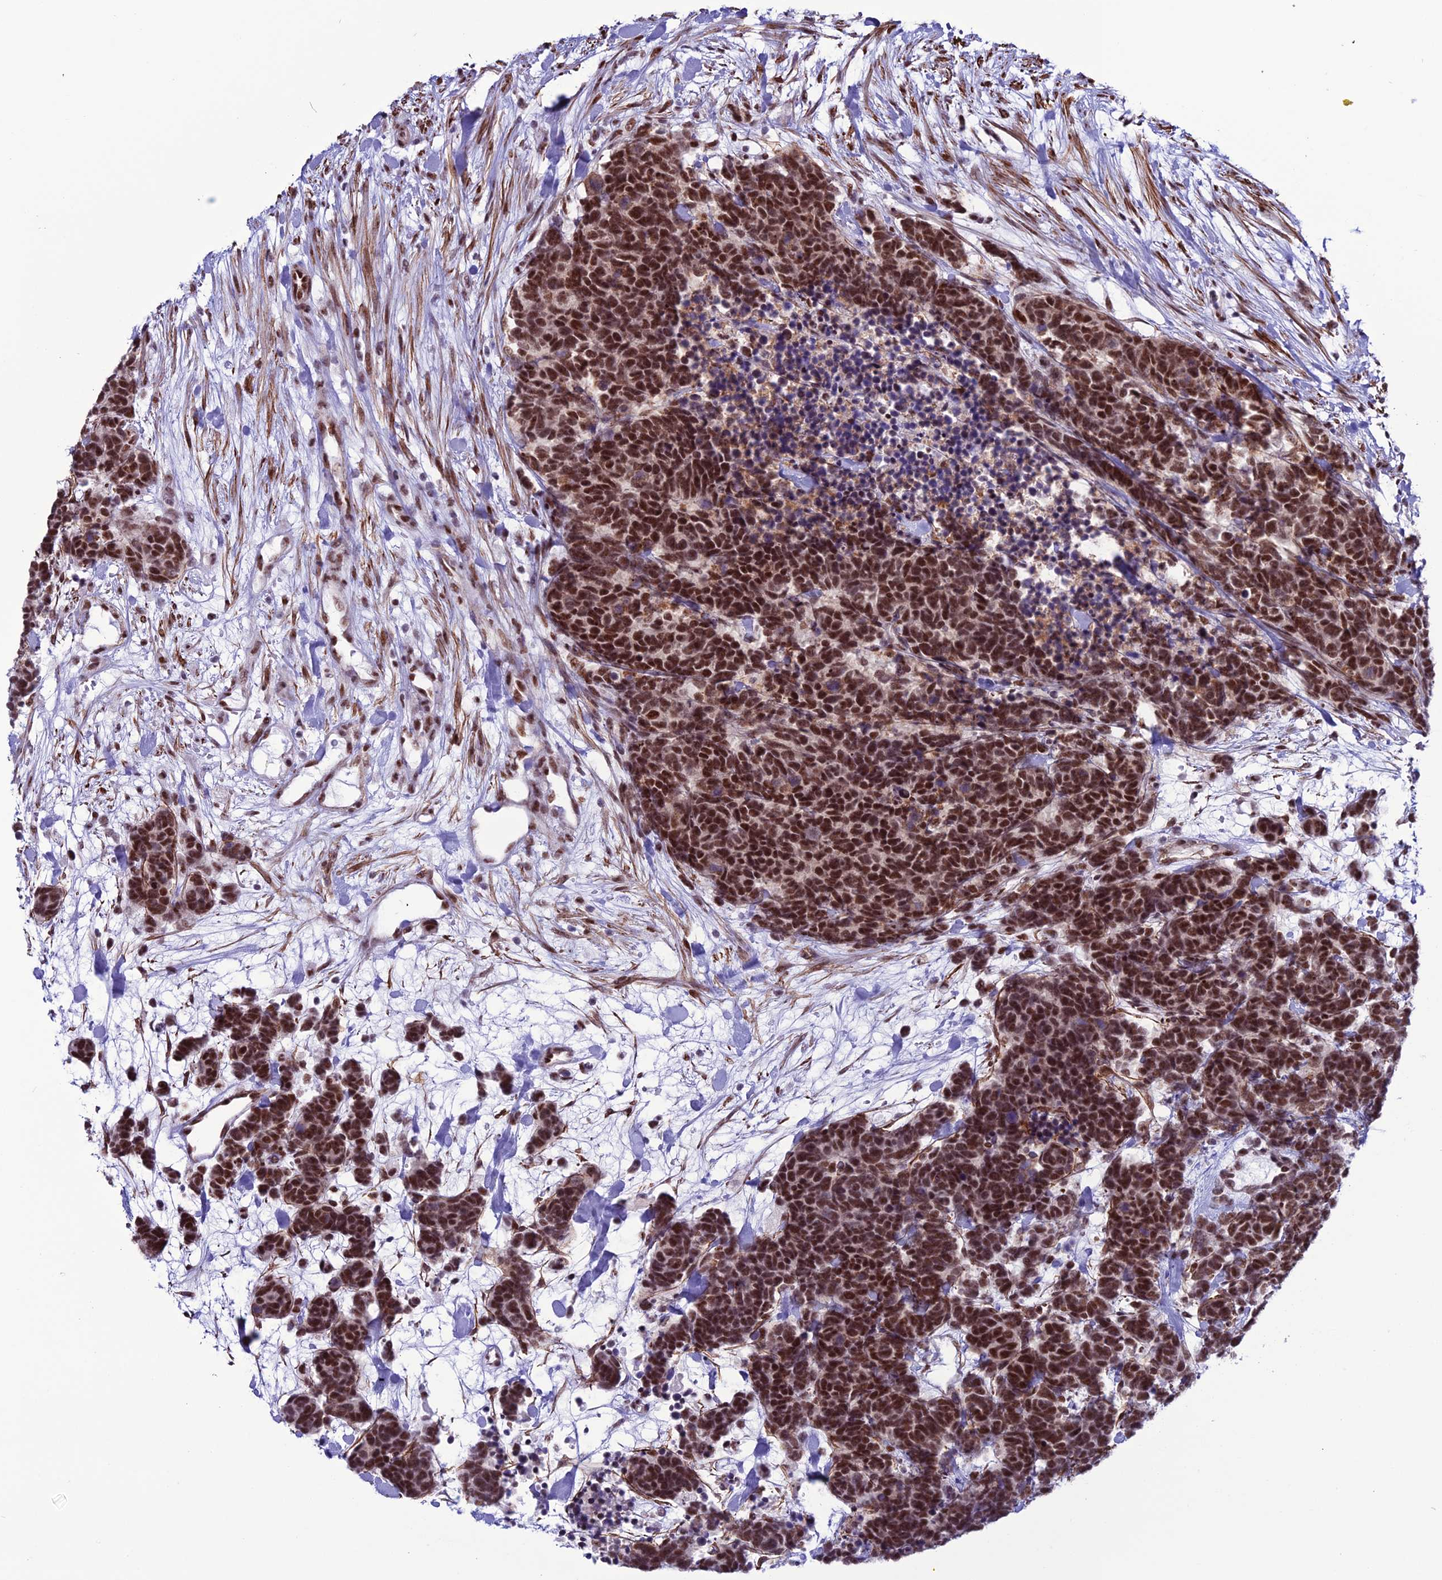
{"staining": {"intensity": "moderate", "quantity": ">75%", "location": "nuclear"}, "tissue": "carcinoid", "cell_type": "Tumor cells", "image_type": "cancer", "snomed": [{"axis": "morphology", "description": "Carcinoma, NOS"}, {"axis": "morphology", "description": "Carcinoid, malignant, NOS"}, {"axis": "topography", "description": "Prostate"}], "caption": "Immunohistochemistry of carcinoma exhibits medium levels of moderate nuclear positivity in about >75% of tumor cells.", "gene": "U2AF1", "patient": {"sex": "male", "age": 57}}